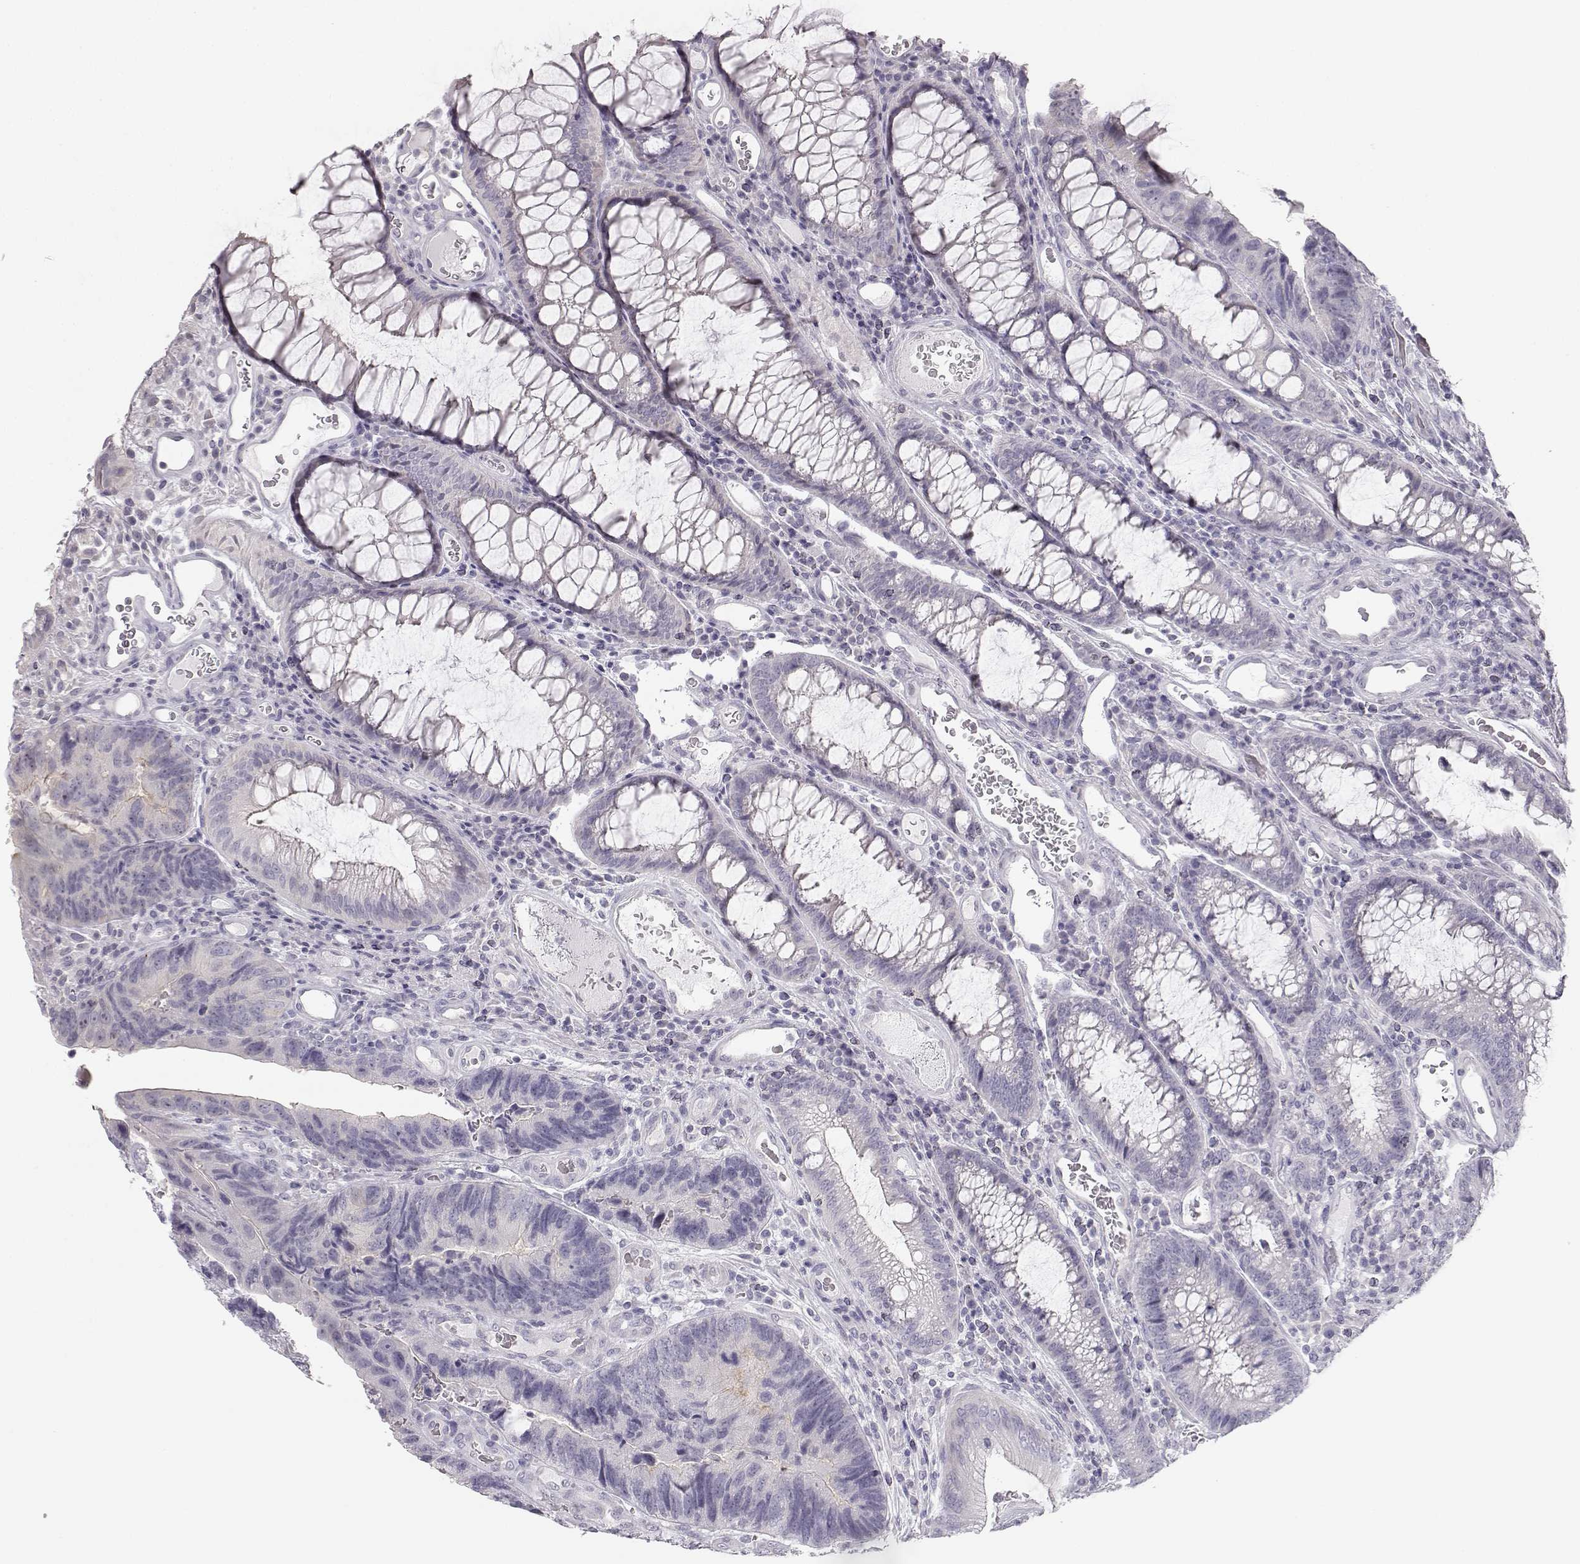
{"staining": {"intensity": "negative", "quantity": "none", "location": "none"}, "tissue": "colorectal cancer", "cell_type": "Tumor cells", "image_type": "cancer", "snomed": [{"axis": "morphology", "description": "Adenocarcinoma, NOS"}, {"axis": "topography", "description": "Colon"}], "caption": "Tumor cells show no significant expression in adenocarcinoma (colorectal).", "gene": "MYCBPAP", "patient": {"sex": "female", "age": 67}}